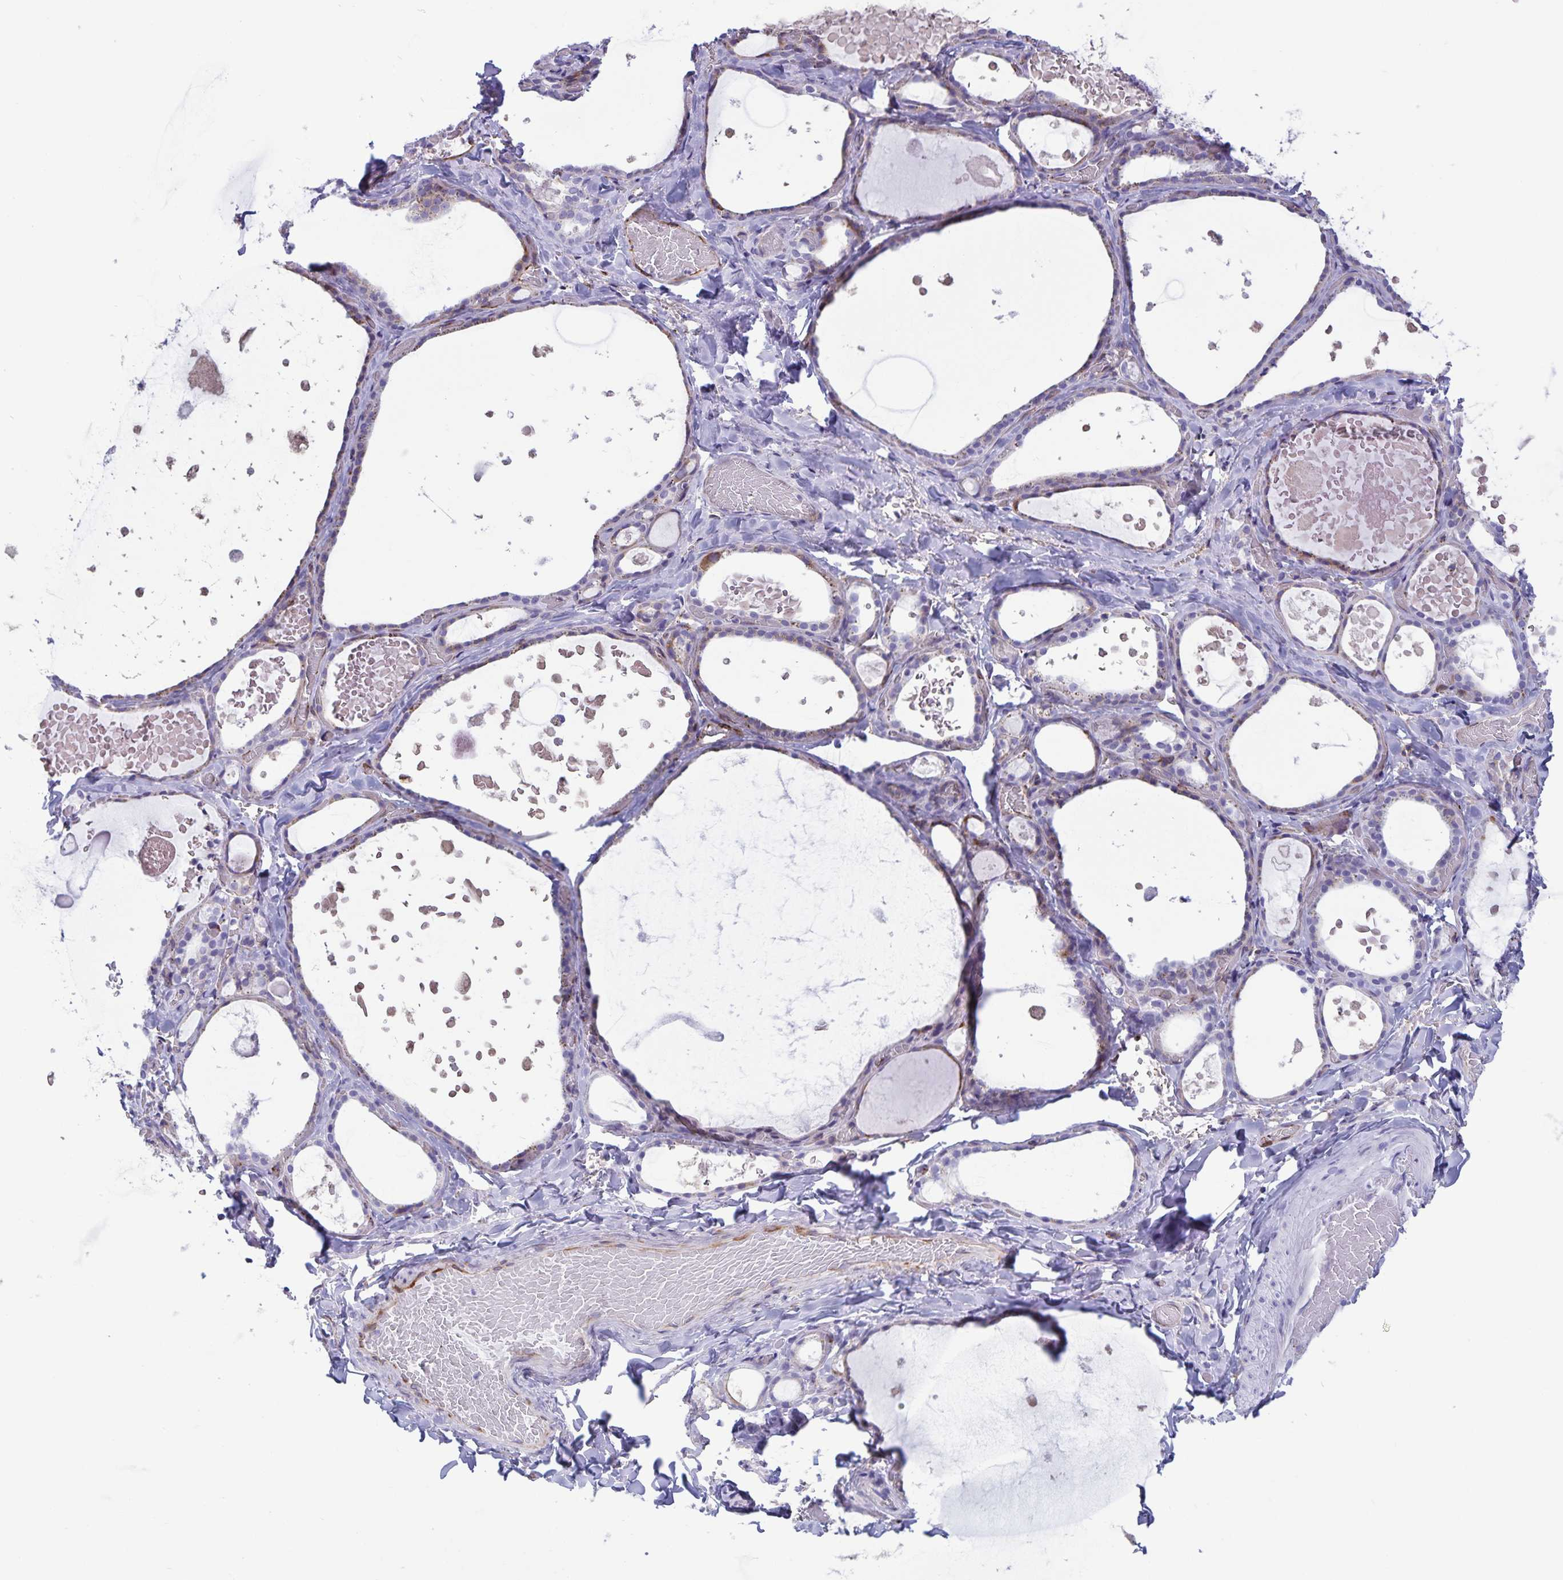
{"staining": {"intensity": "weak", "quantity": "<25%", "location": "cytoplasmic/membranous"}, "tissue": "thyroid gland", "cell_type": "Glandular cells", "image_type": "normal", "snomed": [{"axis": "morphology", "description": "Normal tissue, NOS"}, {"axis": "topography", "description": "Thyroid gland"}], "caption": "An immunohistochemistry (IHC) micrograph of normal thyroid gland is shown. There is no staining in glandular cells of thyroid gland. (DAB (3,3'-diaminobenzidine) immunohistochemistry (IHC), high magnification).", "gene": "RCN1", "patient": {"sex": "female", "age": 56}}